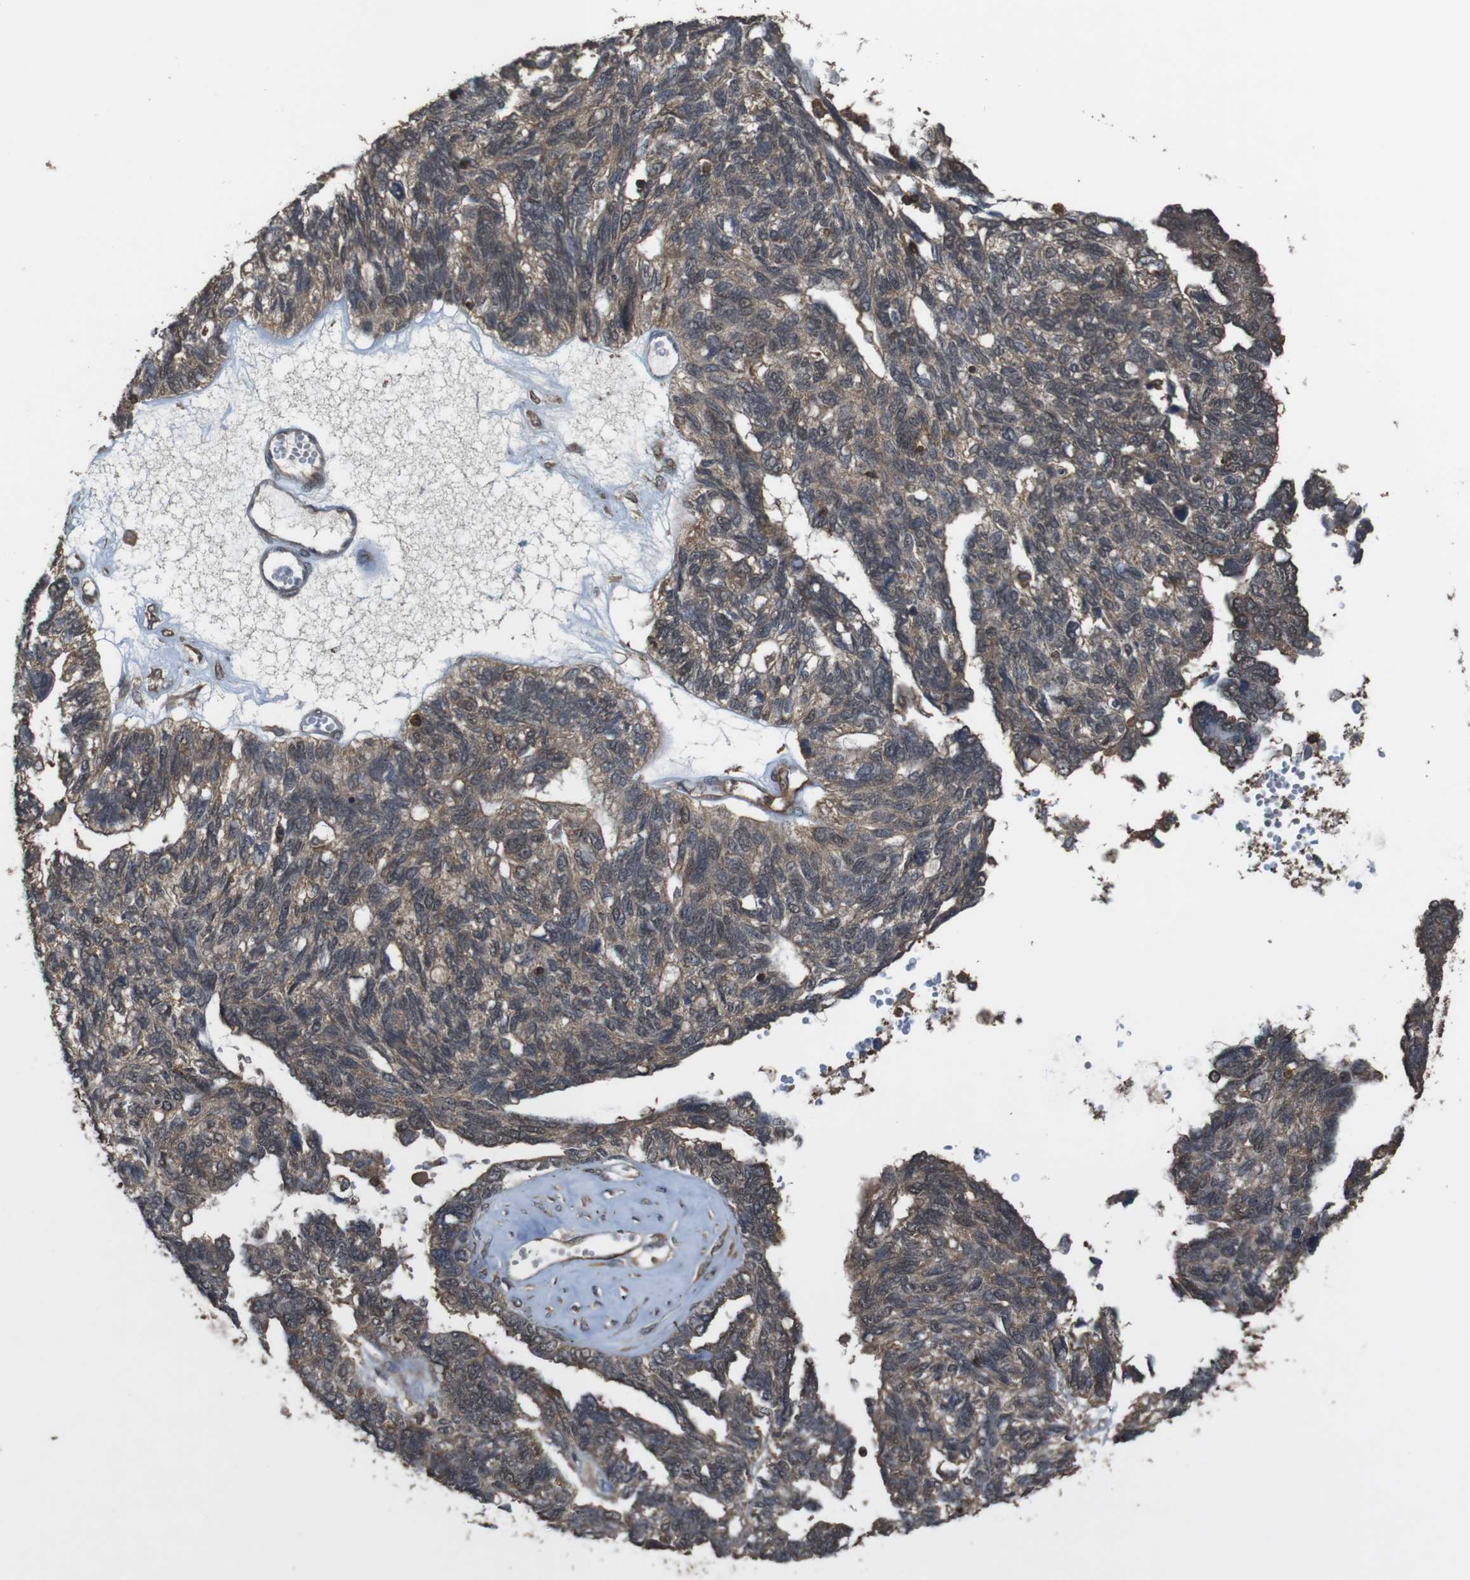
{"staining": {"intensity": "weak", "quantity": ">75%", "location": "cytoplasmic/membranous"}, "tissue": "ovarian cancer", "cell_type": "Tumor cells", "image_type": "cancer", "snomed": [{"axis": "morphology", "description": "Cystadenocarcinoma, serous, NOS"}, {"axis": "topography", "description": "Ovary"}], "caption": "IHC of serous cystadenocarcinoma (ovarian) reveals low levels of weak cytoplasmic/membranous positivity in approximately >75% of tumor cells.", "gene": "BAG4", "patient": {"sex": "female", "age": 79}}